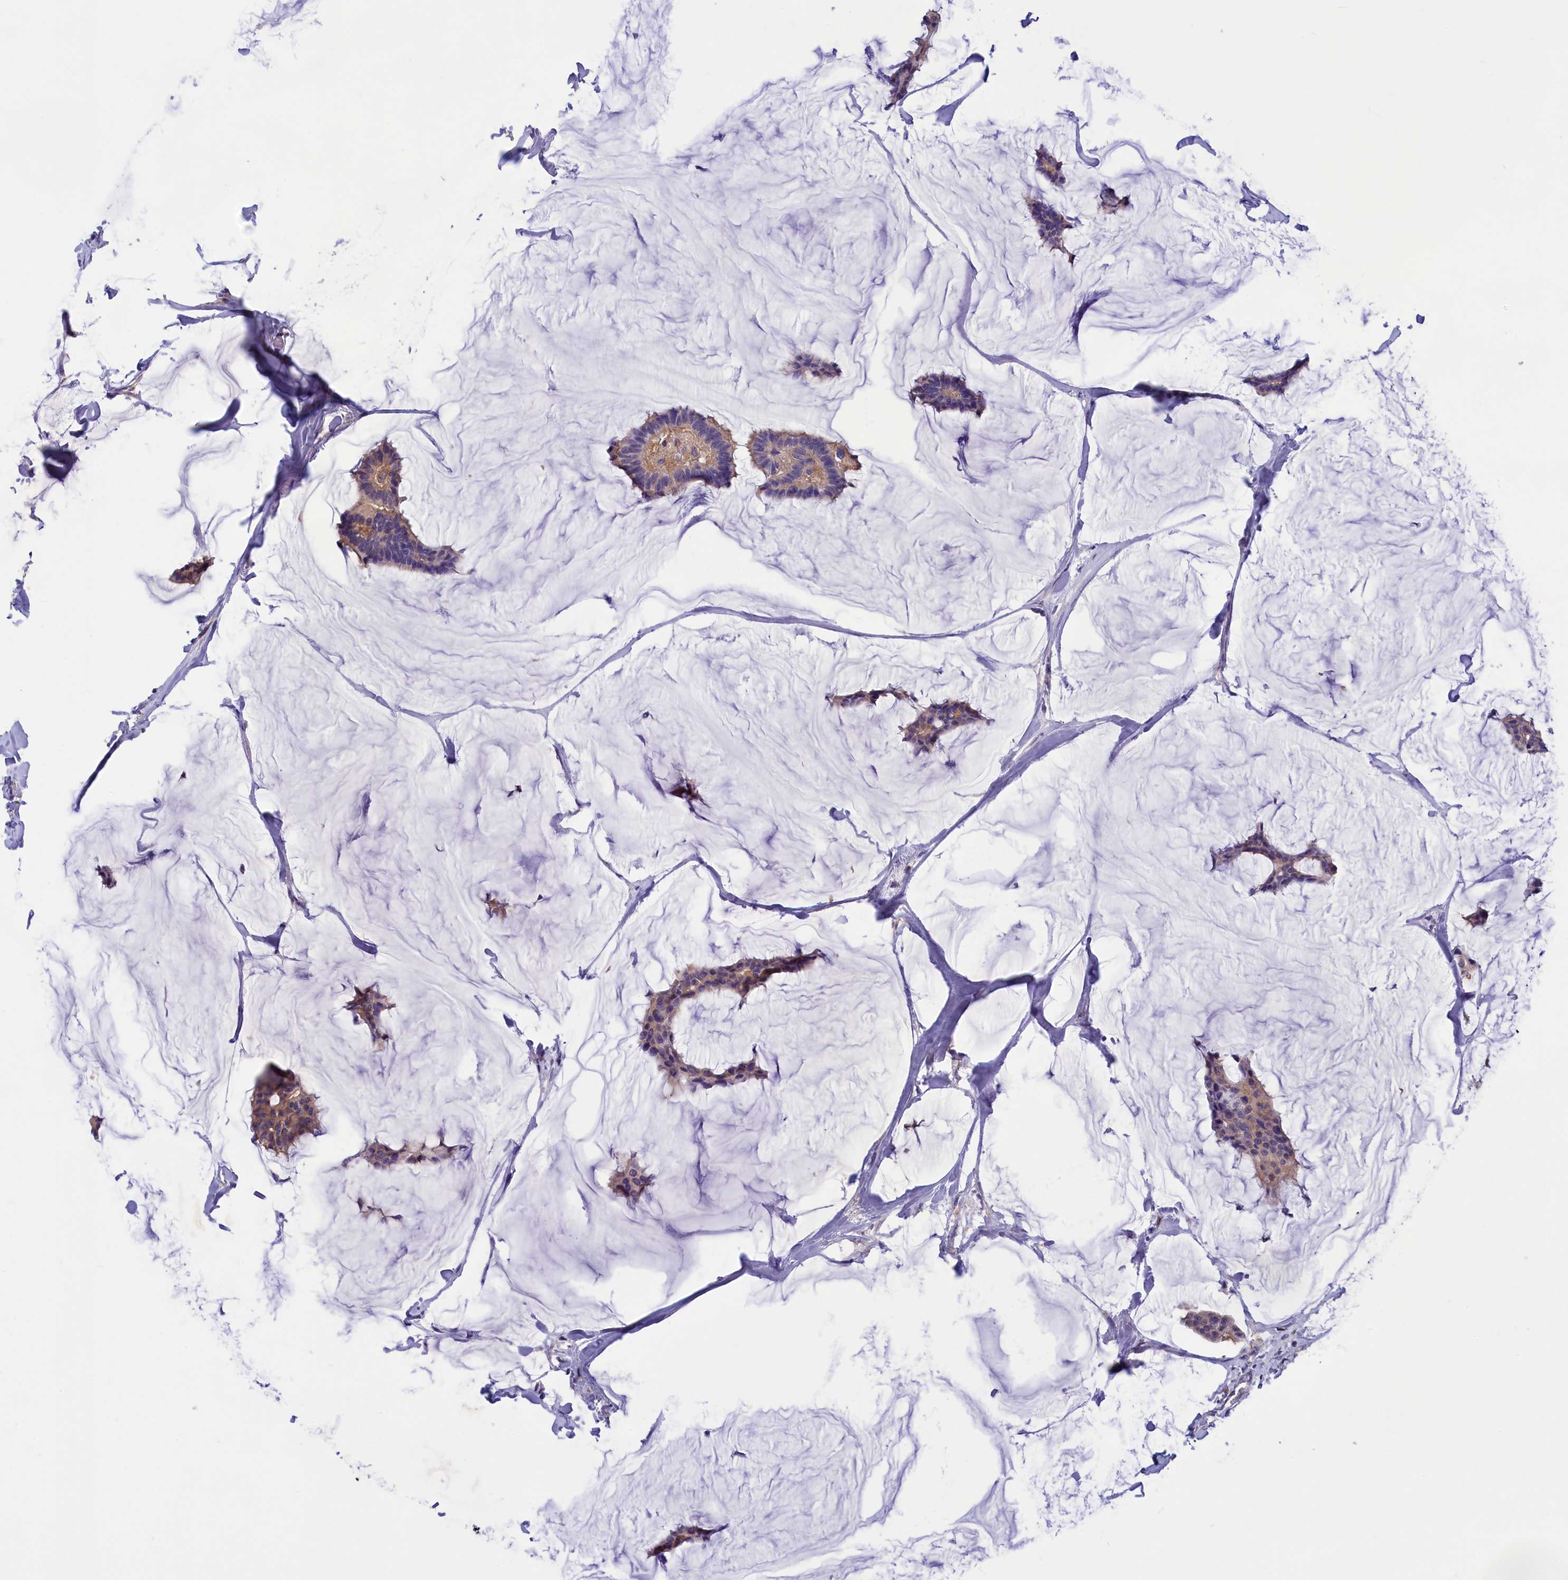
{"staining": {"intensity": "weak", "quantity": "25%-75%", "location": "cytoplasmic/membranous"}, "tissue": "breast cancer", "cell_type": "Tumor cells", "image_type": "cancer", "snomed": [{"axis": "morphology", "description": "Duct carcinoma"}, {"axis": "topography", "description": "Breast"}], "caption": "DAB (3,3'-diaminobenzidine) immunohistochemical staining of human breast cancer (invasive ductal carcinoma) exhibits weak cytoplasmic/membranous protein expression in approximately 25%-75% of tumor cells.", "gene": "AMDHD2", "patient": {"sex": "female", "age": 93}}